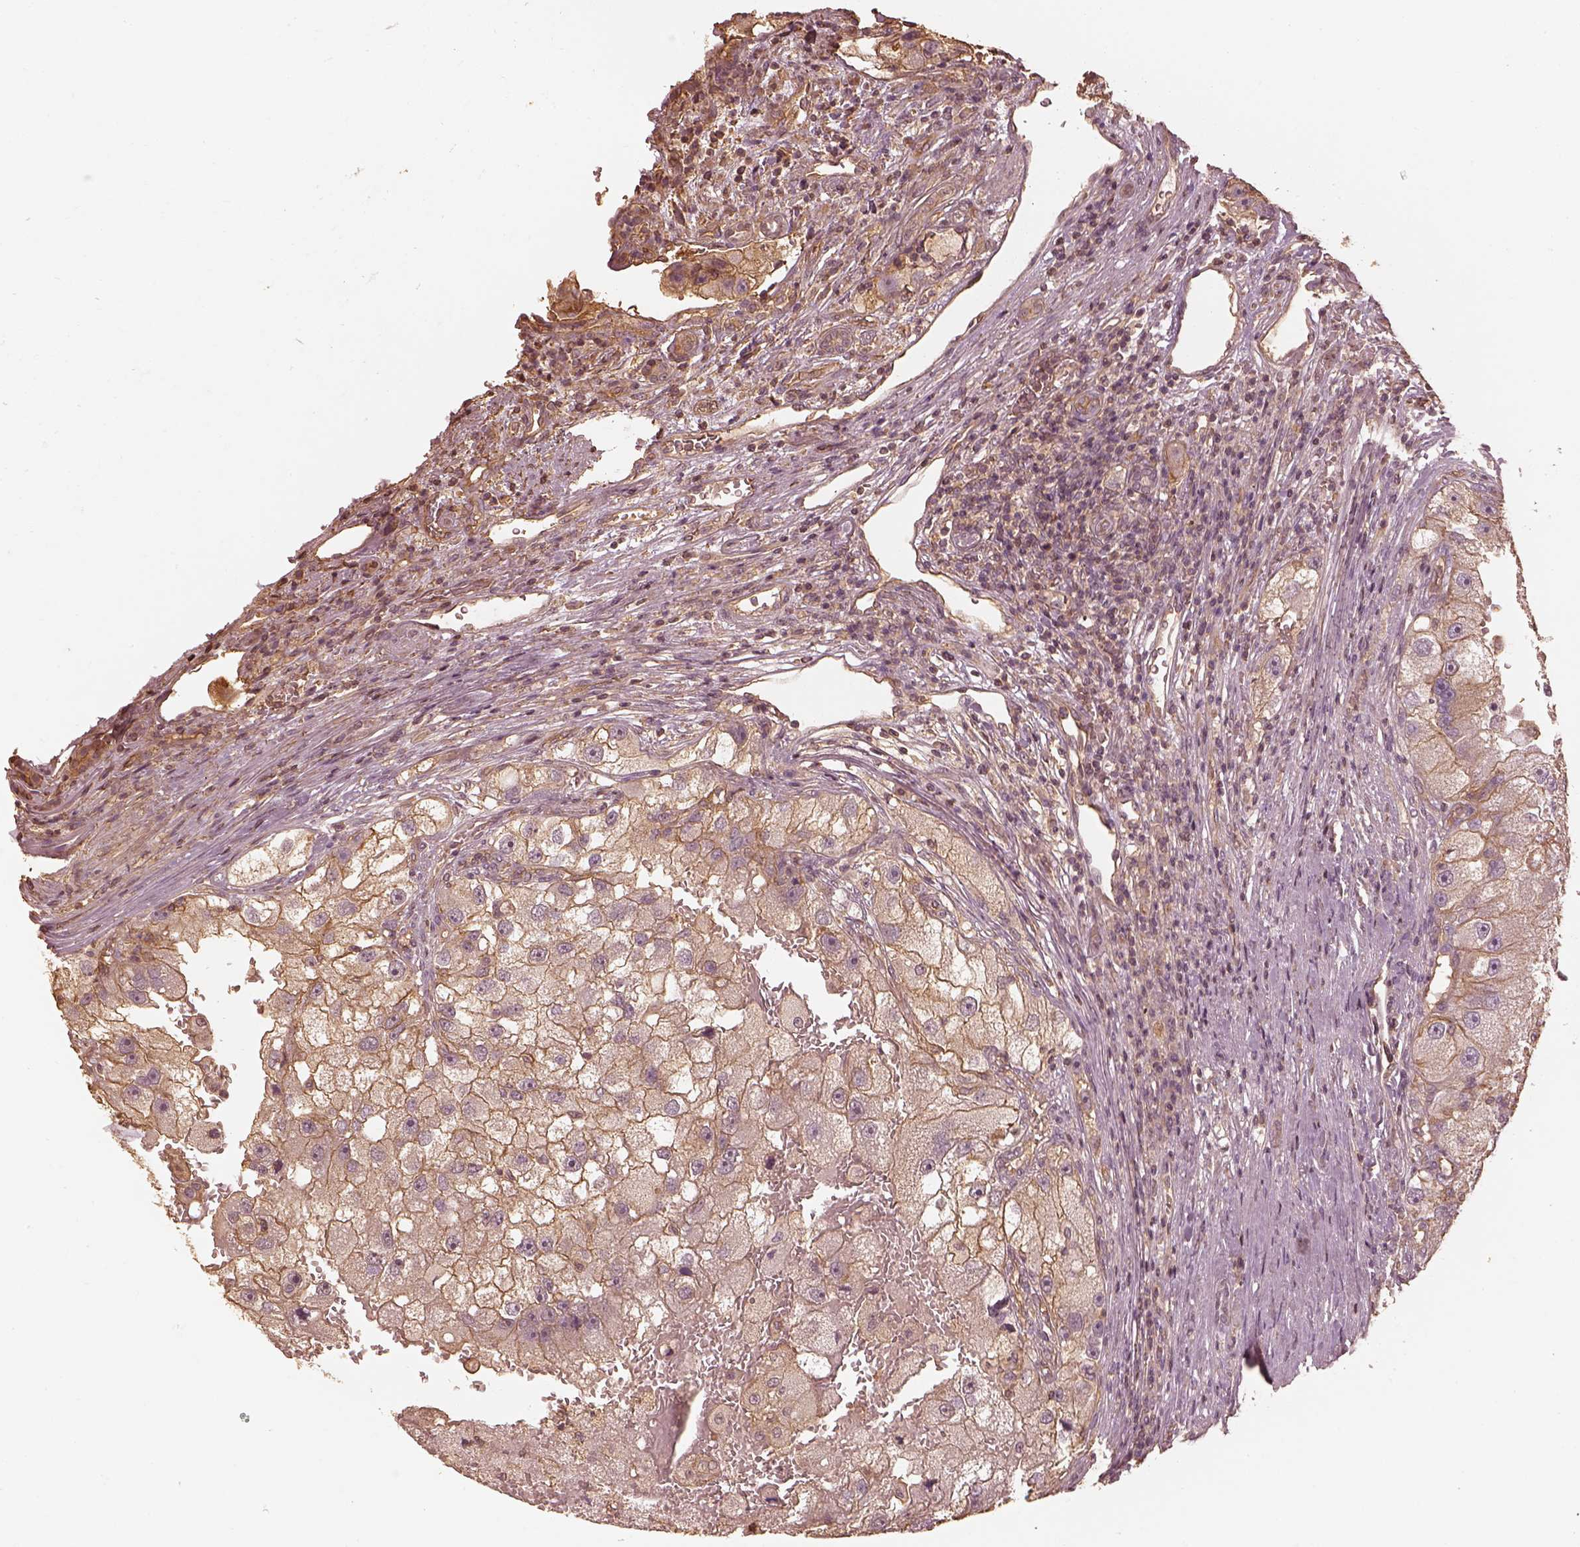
{"staining": {"intensity": "moderate", "quantity": "25%-75%", "location": "cytoplasmic/membranous"}, "tissue": "renal cancer", "cell_type": "Tumor cells", "image_type": "cancer", "snomed": [{"axis": "morphology", "description": "Adenocarcinoma, NOS"}, {"axis": "topography", "description": "Kidney"}], "caption": "Immunohistochemistry (DAB (3,3'-diaminobenzidine)) staining of human renal cancer demonstrates moderate cytoplasmic/membranous protein positivity in approximately 25%-75% of tumor cells. Nuclei are stained in blue.", "gene": "WDR7", "patient": {"sex": "male", "age": 63}}